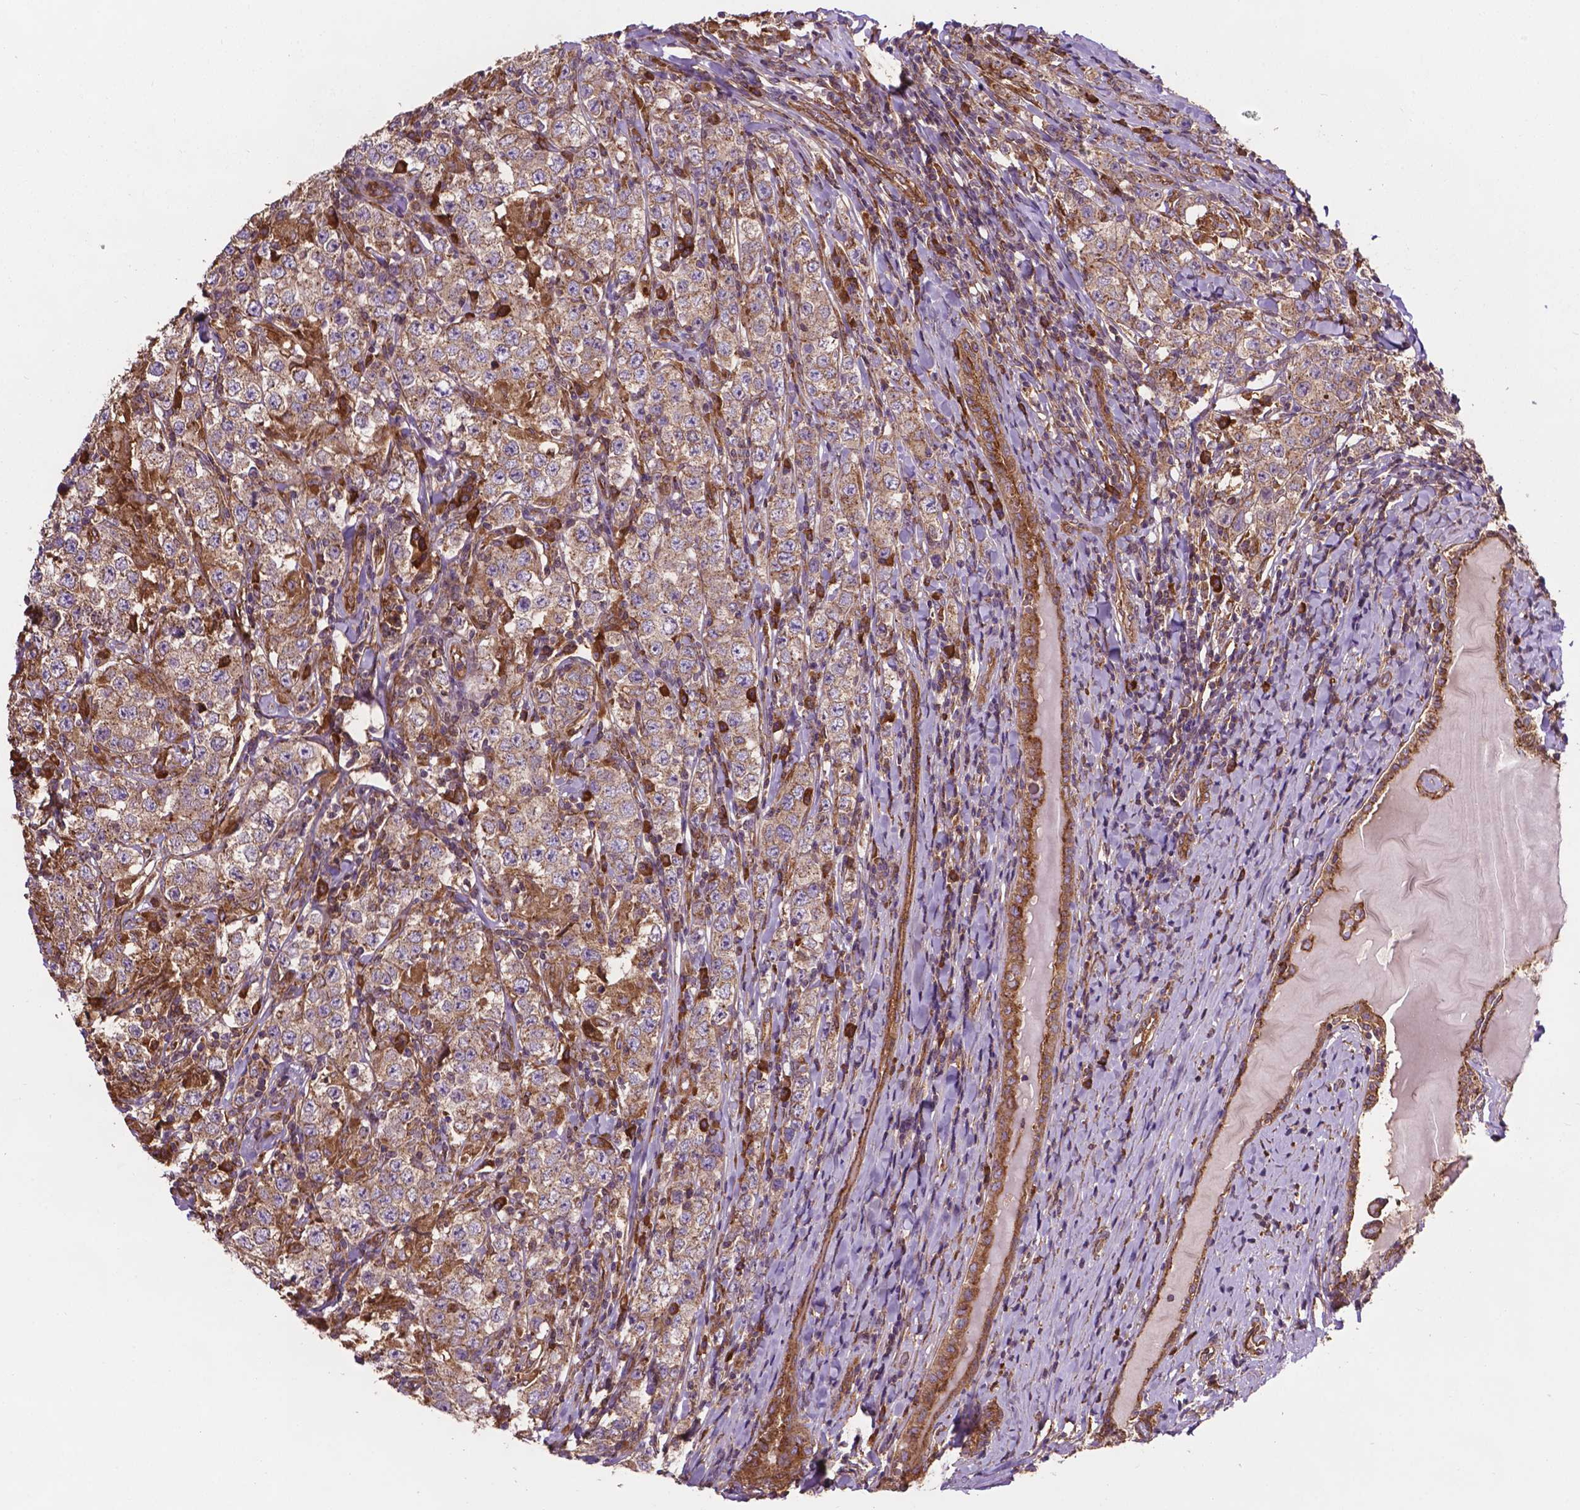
{"staining": {"intensity": "weak", "quantity": "25%-75%", "location": "cytoplasmic/membranous"}, "tissue": "testis cancer", "cell_type": "Tumor cells", "image_type": "cancer", "snomed": [{"axis": "morphology", "description": "Seminoma, NOS"}, {"axis": "morphology", "description": "Carcinoma, Embryonal, NOS"}, {"axis": "topography", "description": "Testis"}], "caption": "IHC of human testis cancer displays low levels of weak cytoplasmic/membranous positivity in about 25%-75% of tumor cells.", "gene": "CCDC71L", "patient": {"sex": "male", "age": 41}}